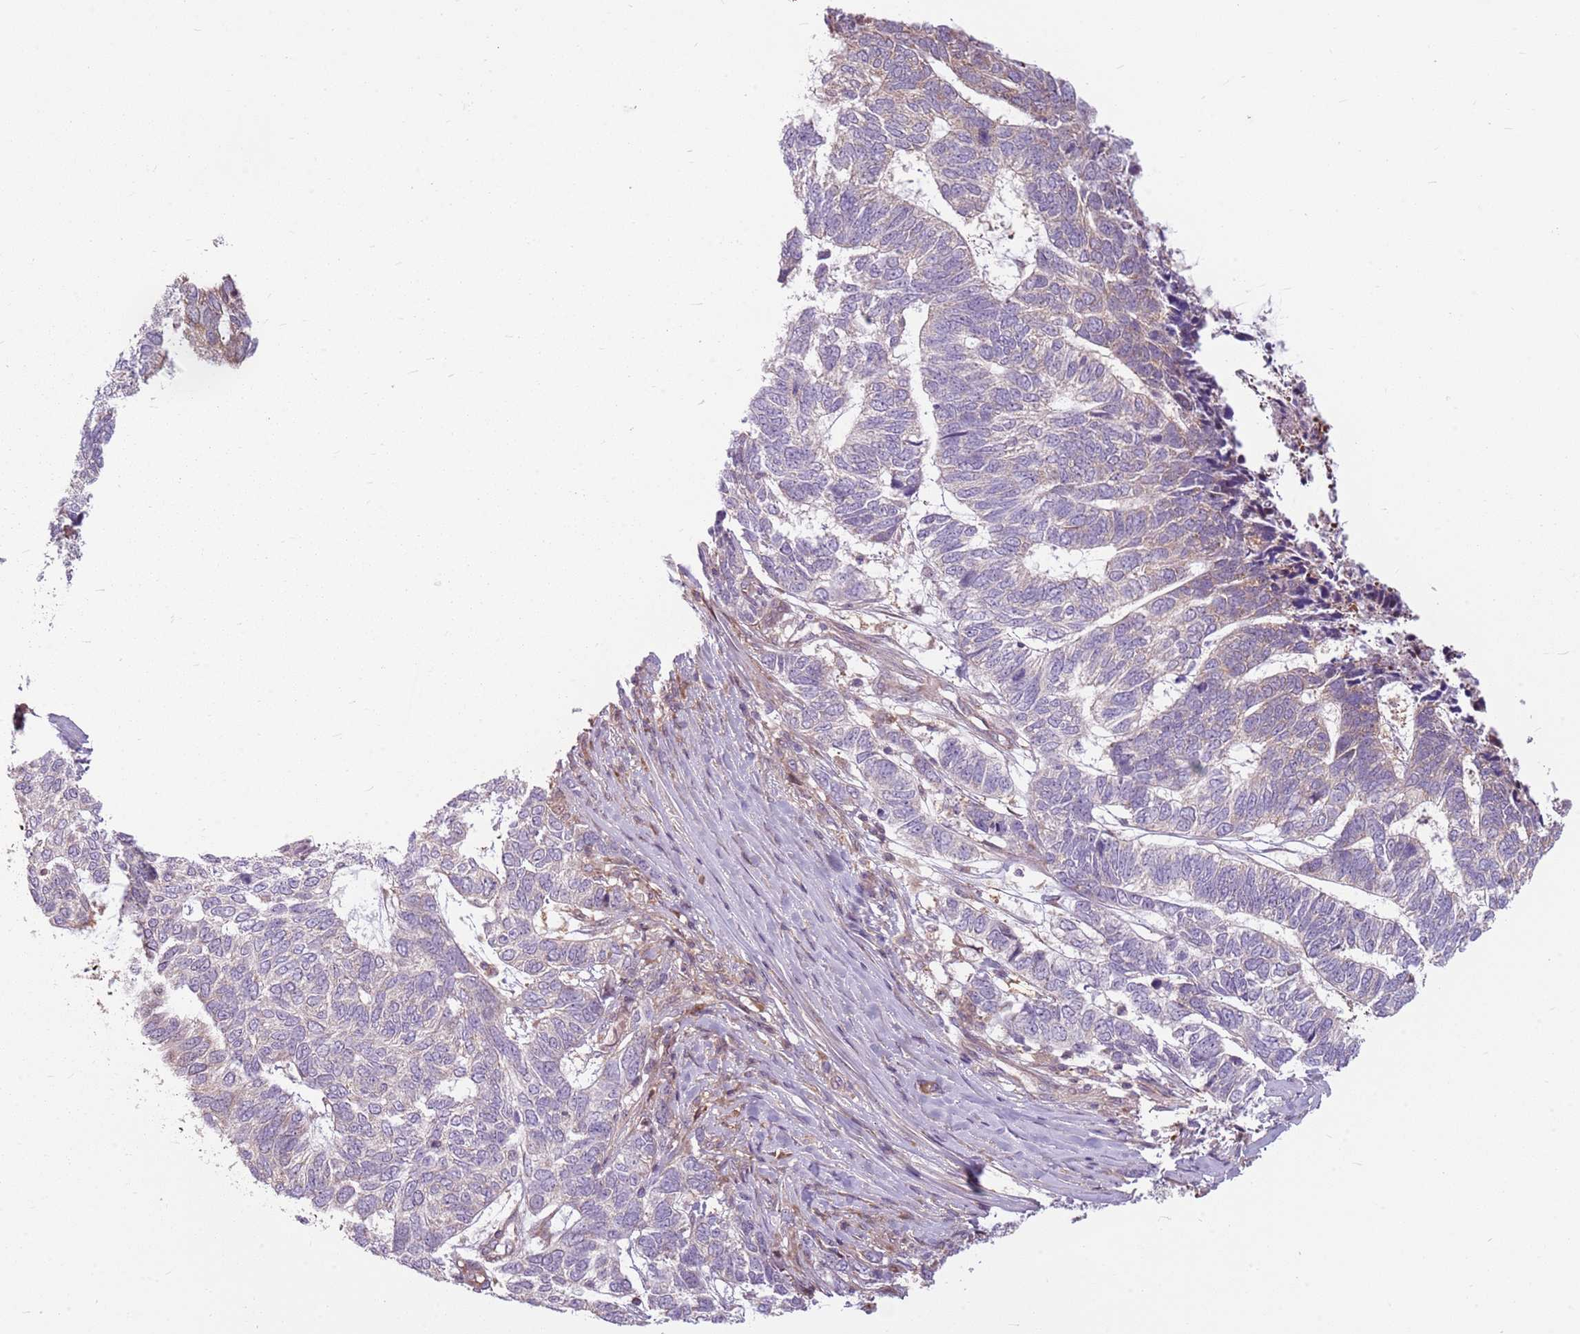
{"staining": {"intensity": "negative", "quantity": "none", "location": "none"}, "tissue": "skin cancer", "cell_type": "Tumor cells", "image_type": "cancer", "snomed": [{"axis": "morphology", "description": "Basal cell carcinoma"}, {"axis": "topography", "description": "Skin"}], "caption": "Immunohistochemical staining of human skin cancer (basal cell carcinoma) shows no significant expression in tumor cells.", "gene": "RPL21", "patient": {"sex": "female", "age": 65}}